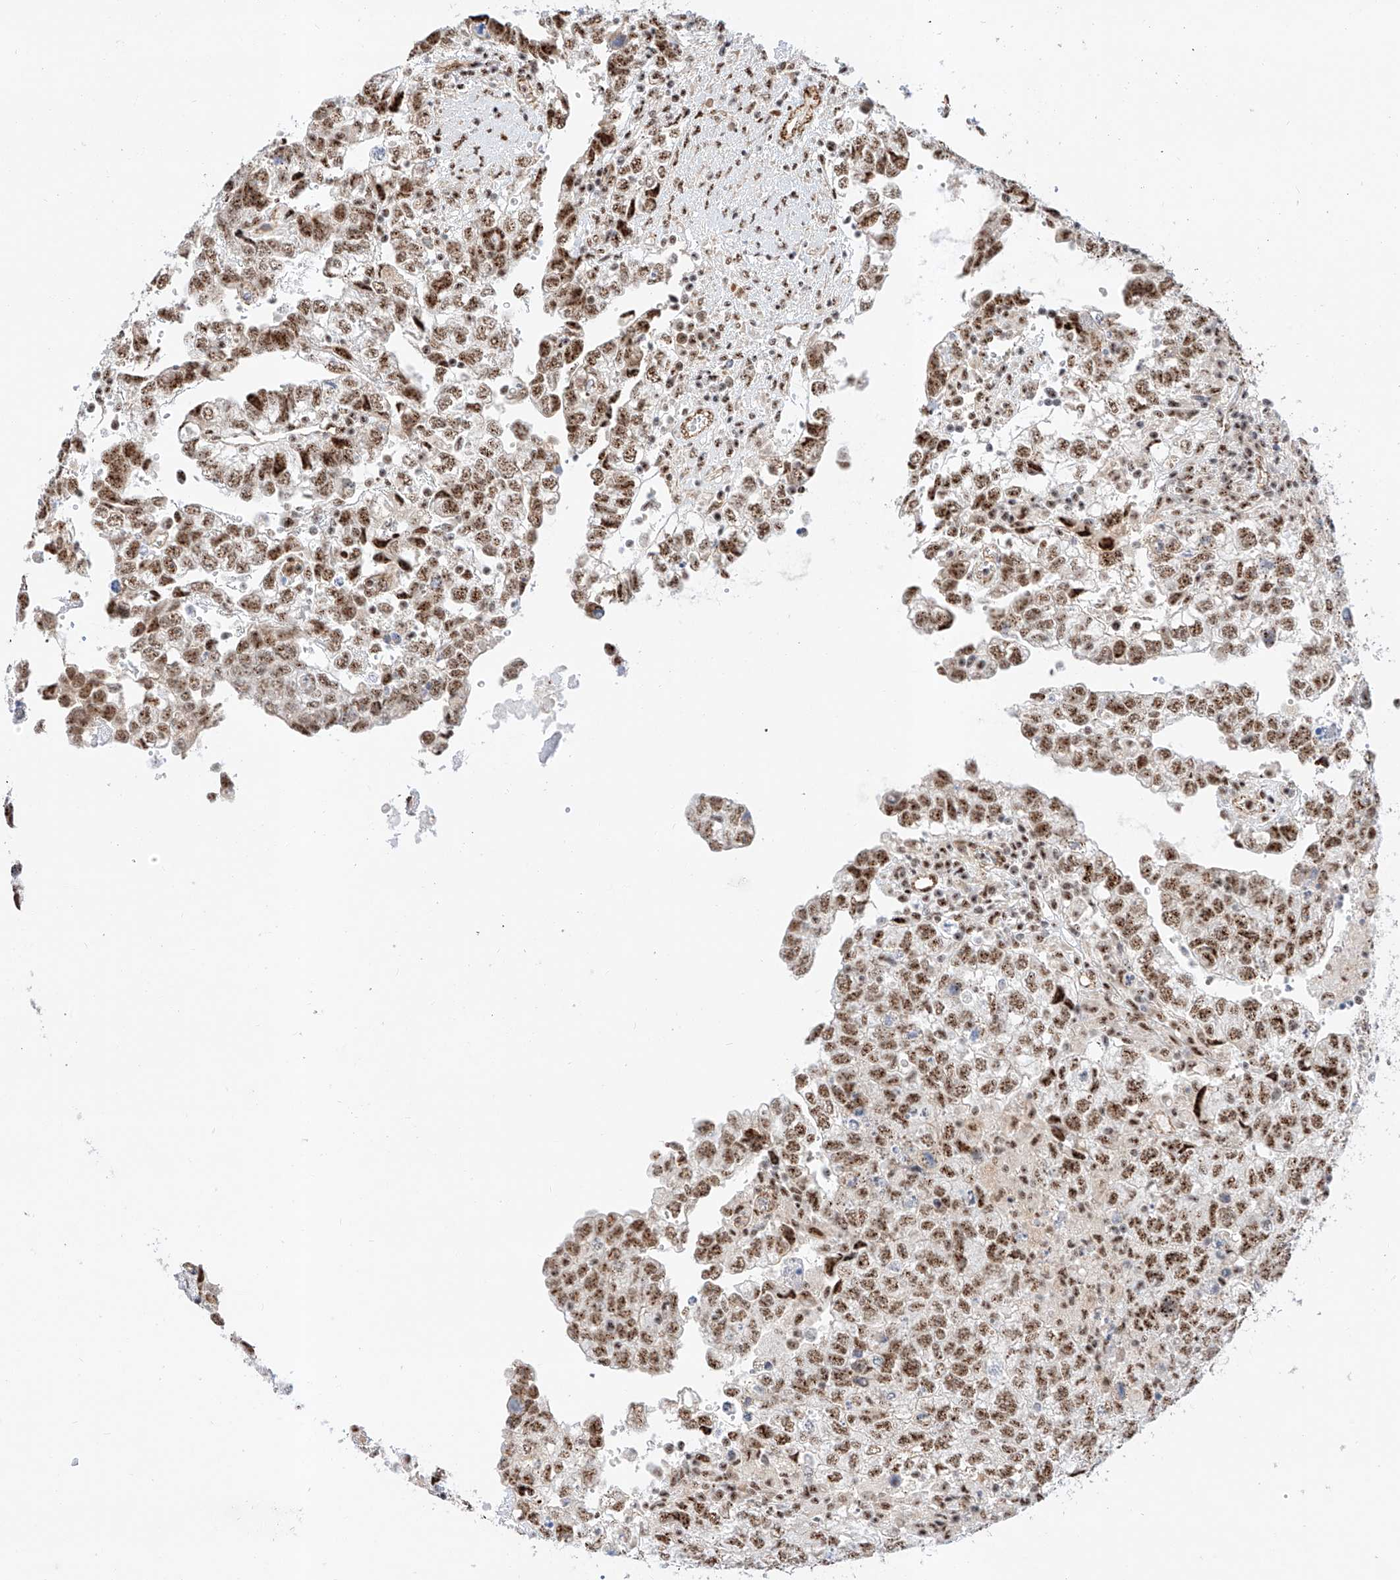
{"staining": {"intensity": "moderate", "quantity": ">75%", "location": "nuclear"}, "tissue": "testis cancer", "cell_type": "Tumor cells", "image_type": "cancer", "snomed": [{"axis": "morphology", "description": "Carcinoma, Embryonal, NOS"}, {"axis": "topography", "description": "Testis"}], "caption": "Testis cancer stained with a brown dye demonstrates moderate nuclear positive positivity in approximately >75% of tumor cells.", "gene": "ATXN7L2", "patient": {"sex": "male", "age": 37}}